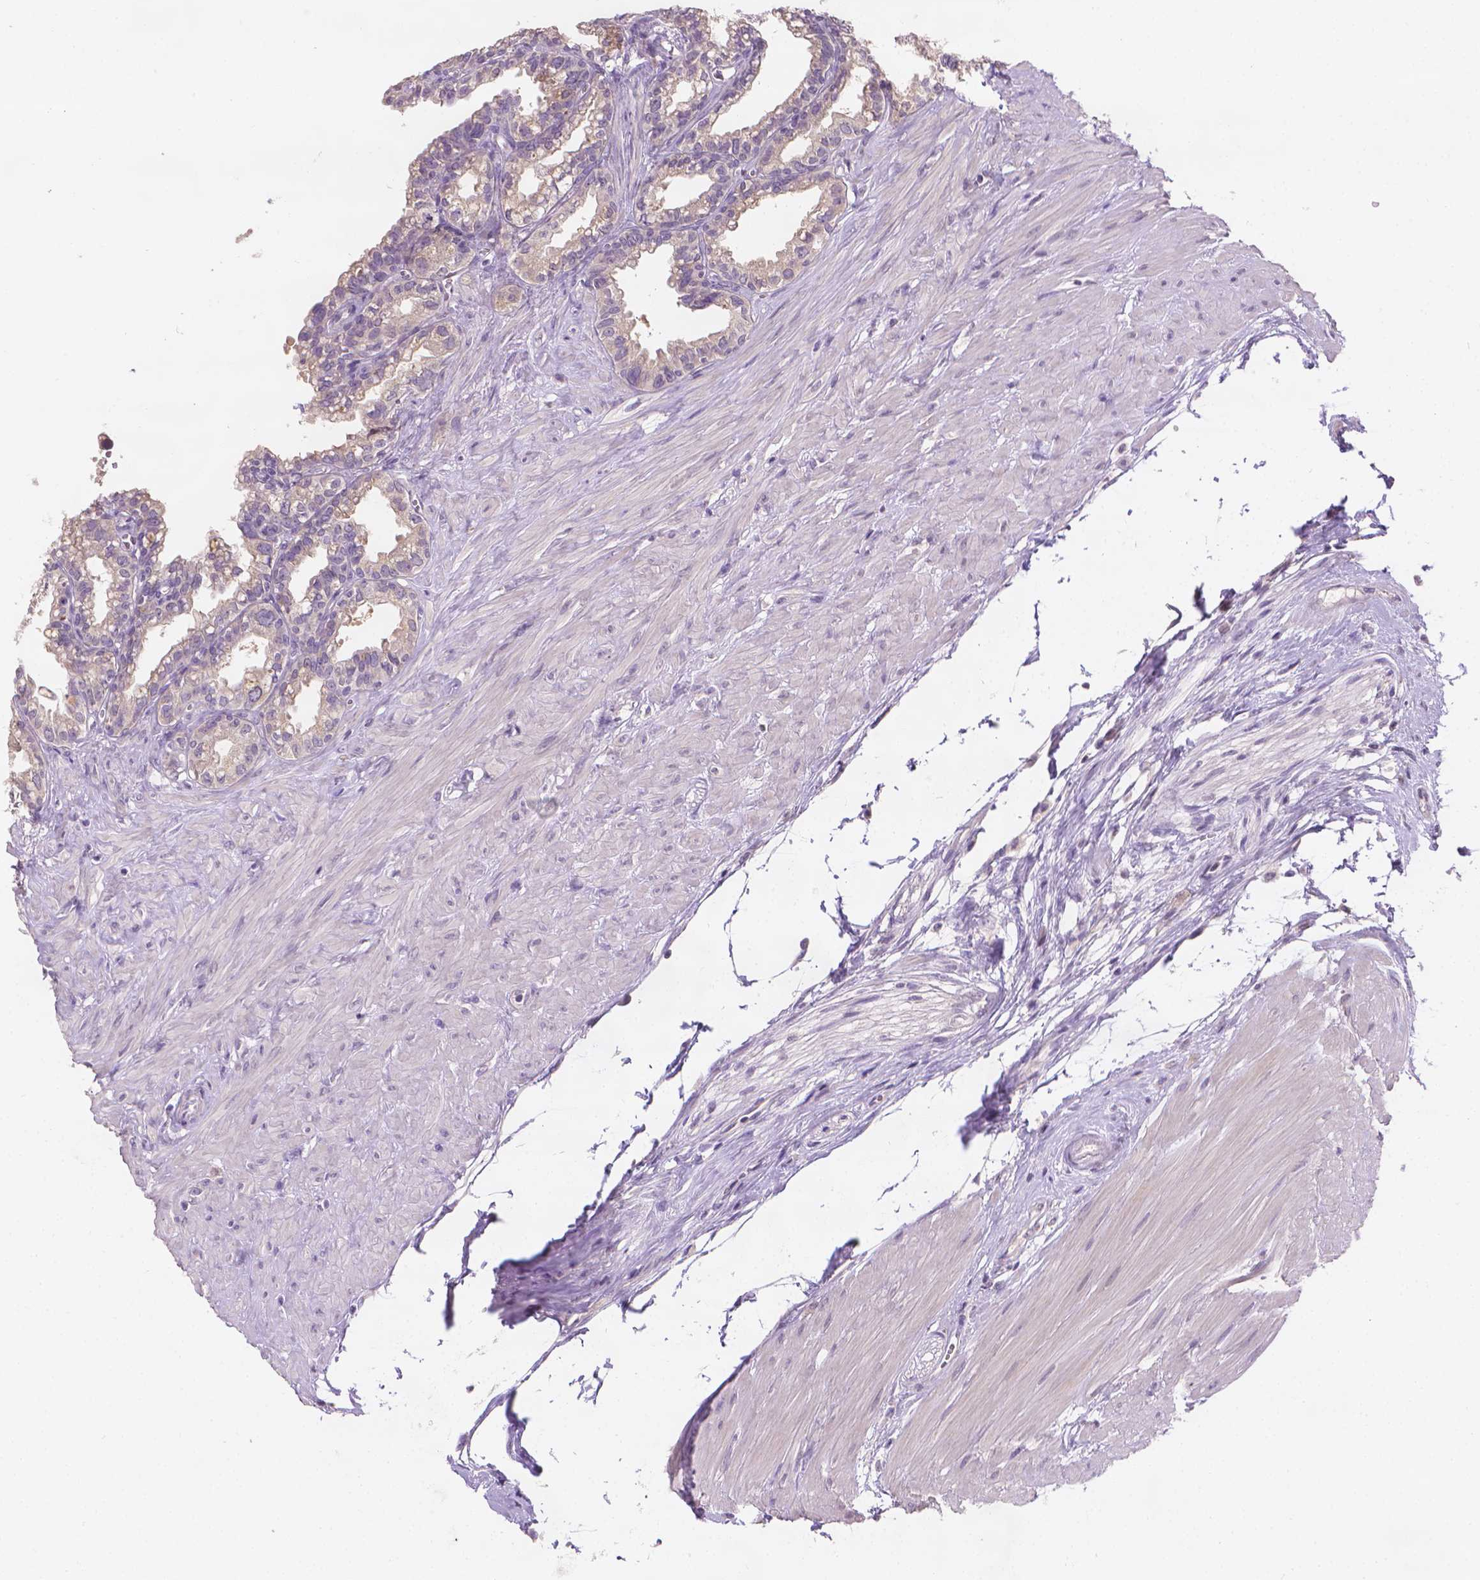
{"staining": {"intensity": "weak", "quantity": "<25%", "location": "cytoplasmic/membranous"}, "tissue": "seminal vesicle", "cell_type": "Glandular cells", "image_type": "normal", "snomed": [{"axis": "morphology", "description": "Normal tissue, NOS"}, {"axis": "morphology", "description": "Urothelial carcinoma, NOS"}, {"axis": "topography", "description": "Urinary bladder"}, {"axis": "topography", "description": "Seminal veicle"}], "caption": "Glandular cells show no significant staining in unremarkable seminal vesicle. The staining was performed using DAB (3,3'-diaminobenzidine) to visualize the protein expression in brown, while the nuclei were stained in blue with hematoxylin (Magnification: 20x).", "gene": "FASN", "patient": {"sex": "male", "age": 76}}